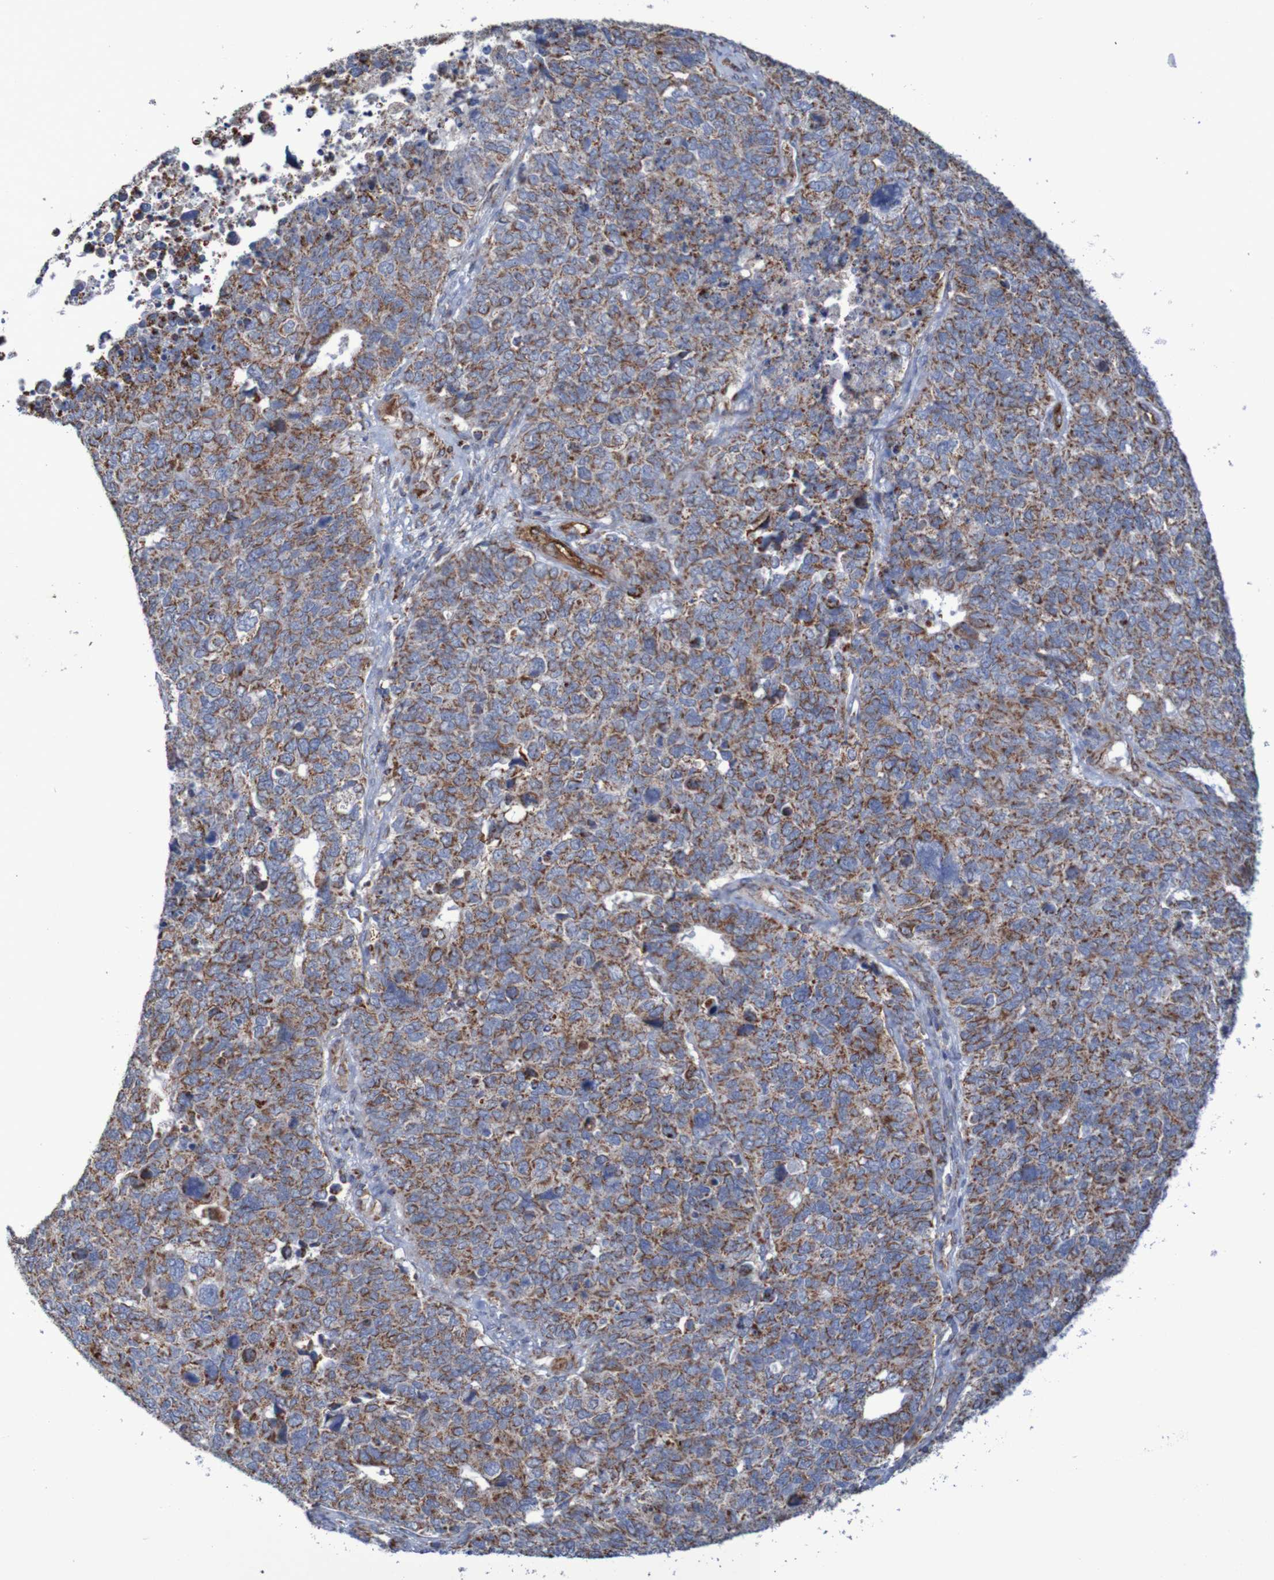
{"staining": {"intensity": "strong", "quantity": ">75%", "location": "cytoplasmic/membranous"}, "tissue": "cervical cancer", "cell_type": "Tumor cells", "image_type": "cancer", "snomed": [{"axis": "morphology", "description": "Squamous cell carcinoma, NOS"}, {"axis": "topography", "description": "Cervix"}], "caption": "Protein staining shows strong cytoplasmic/membranous positivity in approximately >75% of tumor cells in cervical squamous cell carcinoma. Nuclei are stained in blue.", "gene": "MMEL1", "patient": {"sex": "female", "age": 63}}